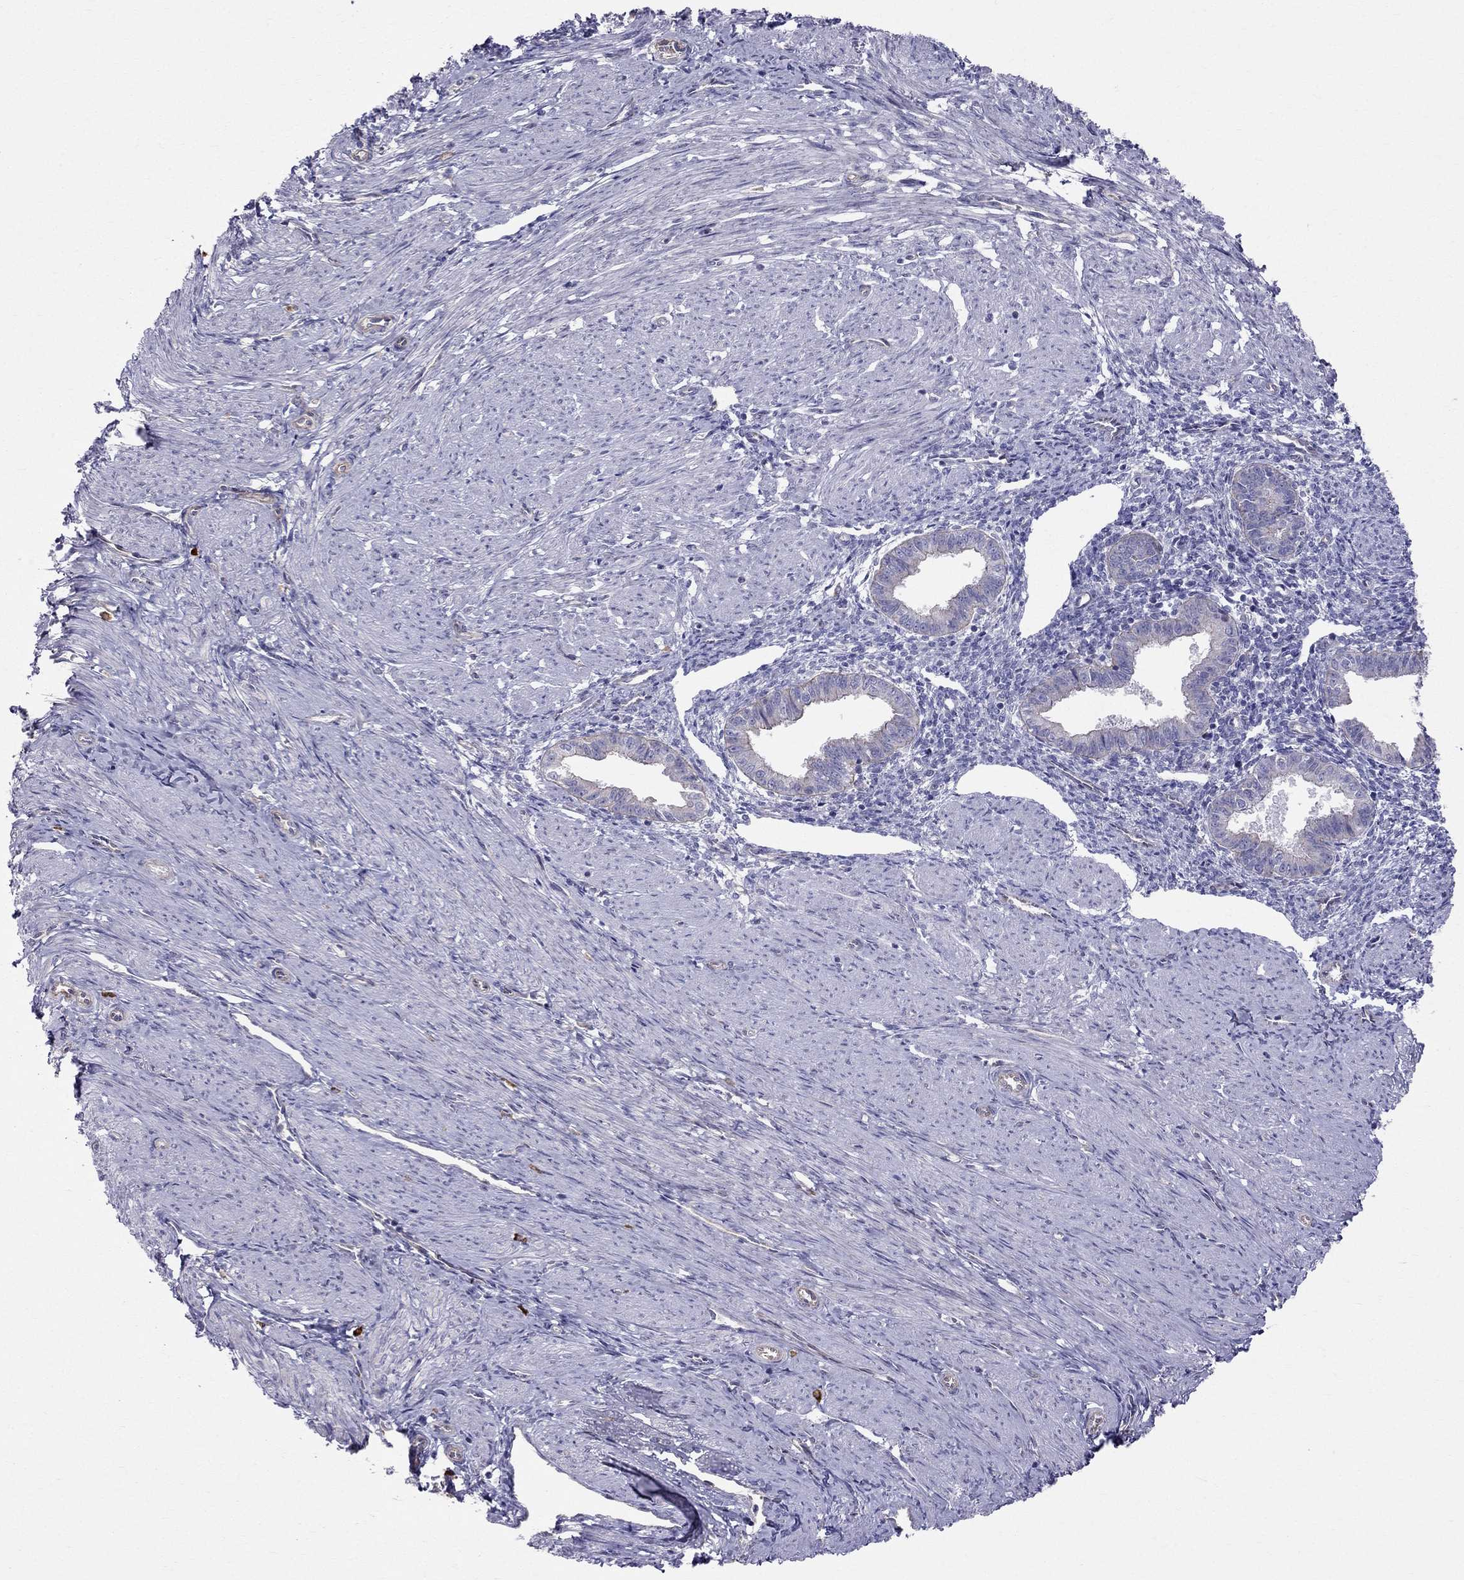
{"staining": {"intensity": "negative", "quantity": "none", "location": "none"}, "tissue": "endometrium", "cell_type": "Cells in endometrial stroma", "image_type": "normal", "snomed": [{"axis": "morphology", "description": "Normal tissue, NOS"}, {"axis": "topography", "description": "Endometrium"}], "caption": "Protein analysis of benign endometrium shows no significant staining in cells in endometrial stroma.", "gene": "ENOX1", "patient": {"sex": "female", "age": 37}}